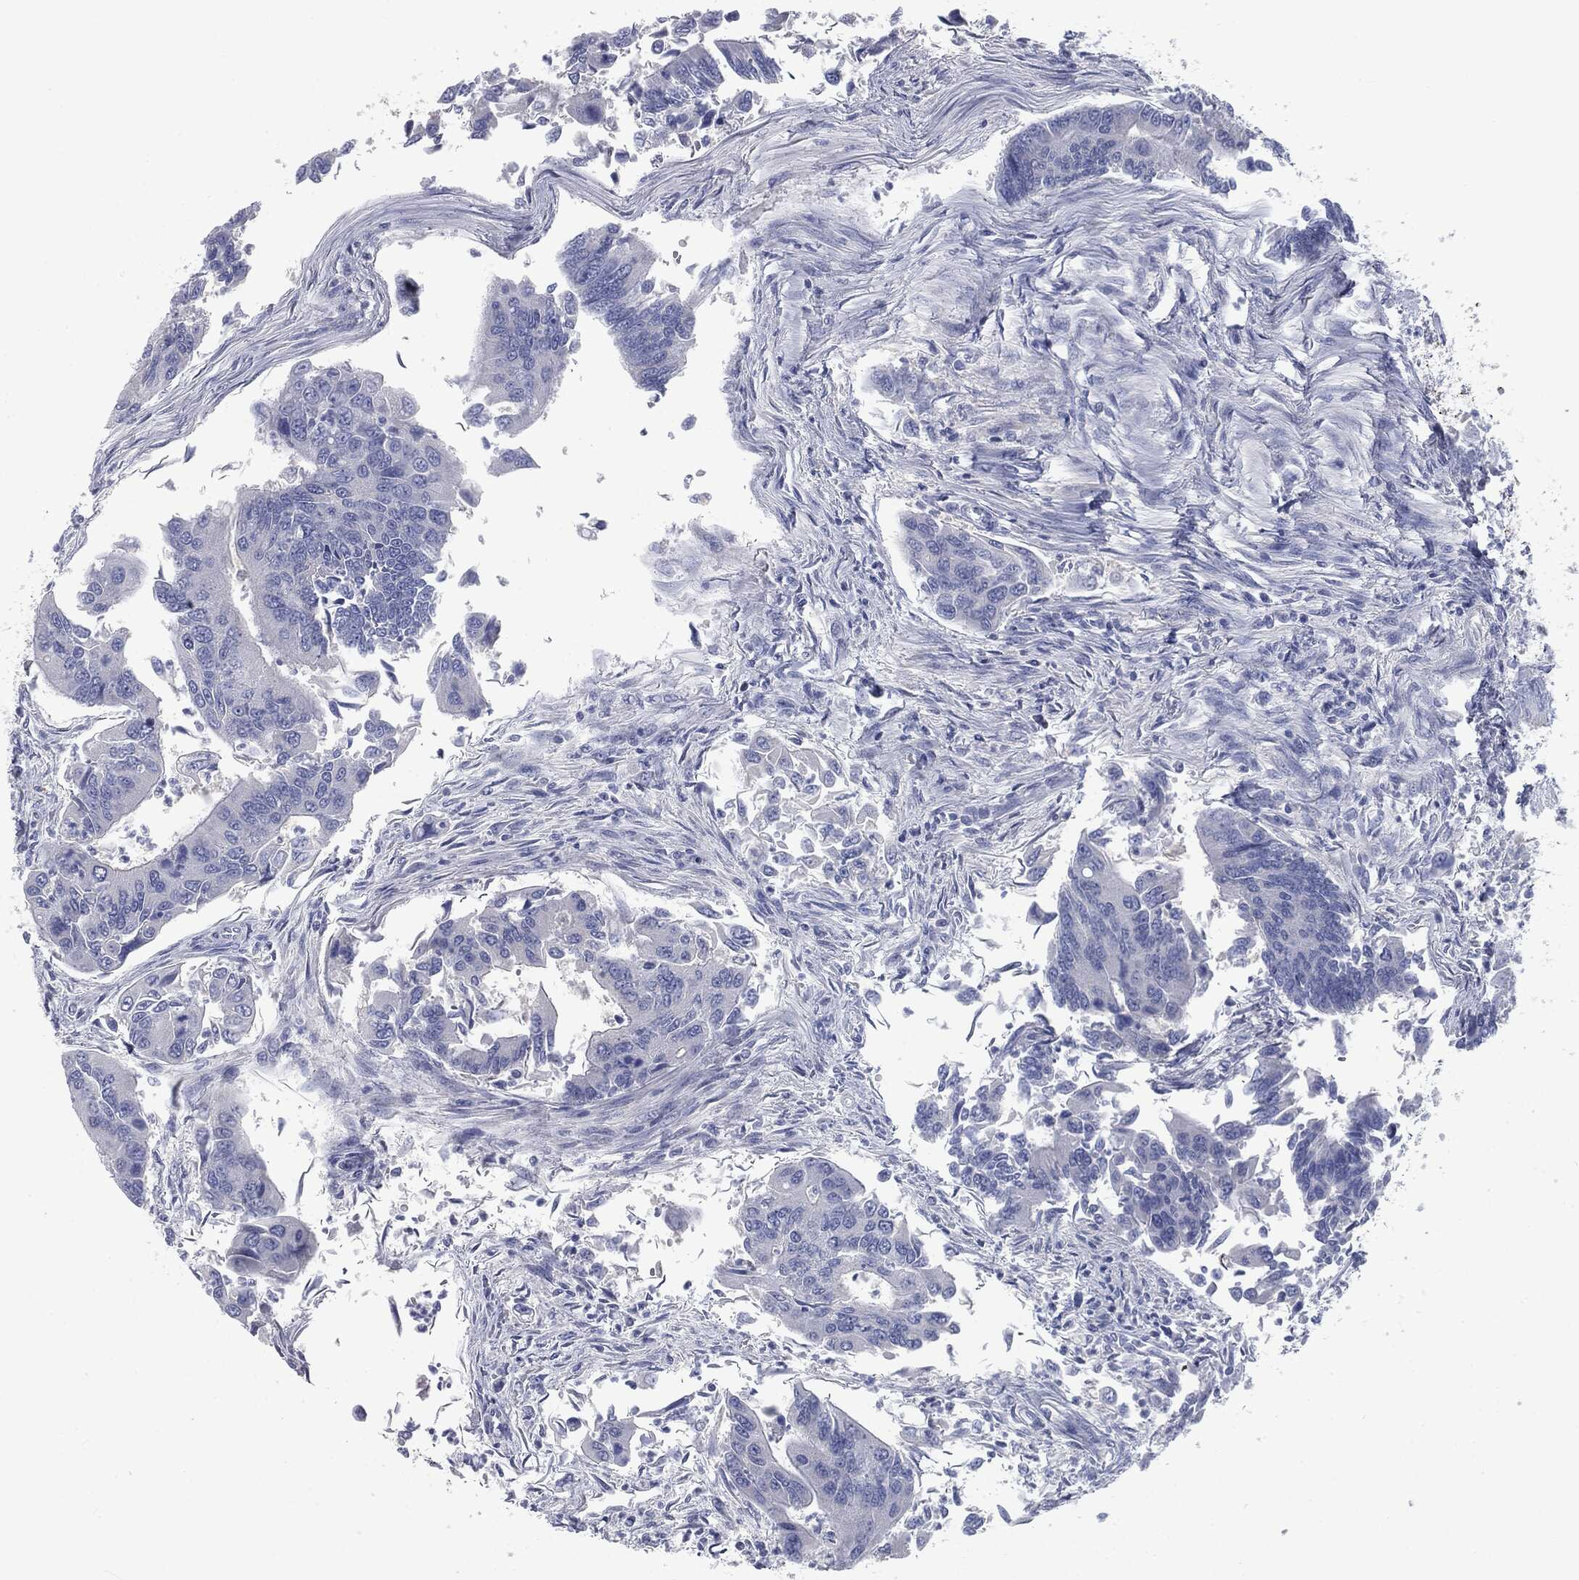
{"staining": {"intensity": "negative", "quantity": "none", "location": "none"}, "tissue": "colorectal cancer", "cell_type": "Tumor cells", "image_type": "cancer", "snomed": [{"axis": "morphology", "description": "Adenocarcinoma, NOS"}, {"axis": "topography", "description": "Colon"}], "caption": "Immunohistochemistry (IHC) photomicrograph of colorectal adenocarcinoma stained for a protein (brown), which exhibits no staining in tumor cells.", "gene": "CAV3", "patient": {"sex": "female", "age": 67}}